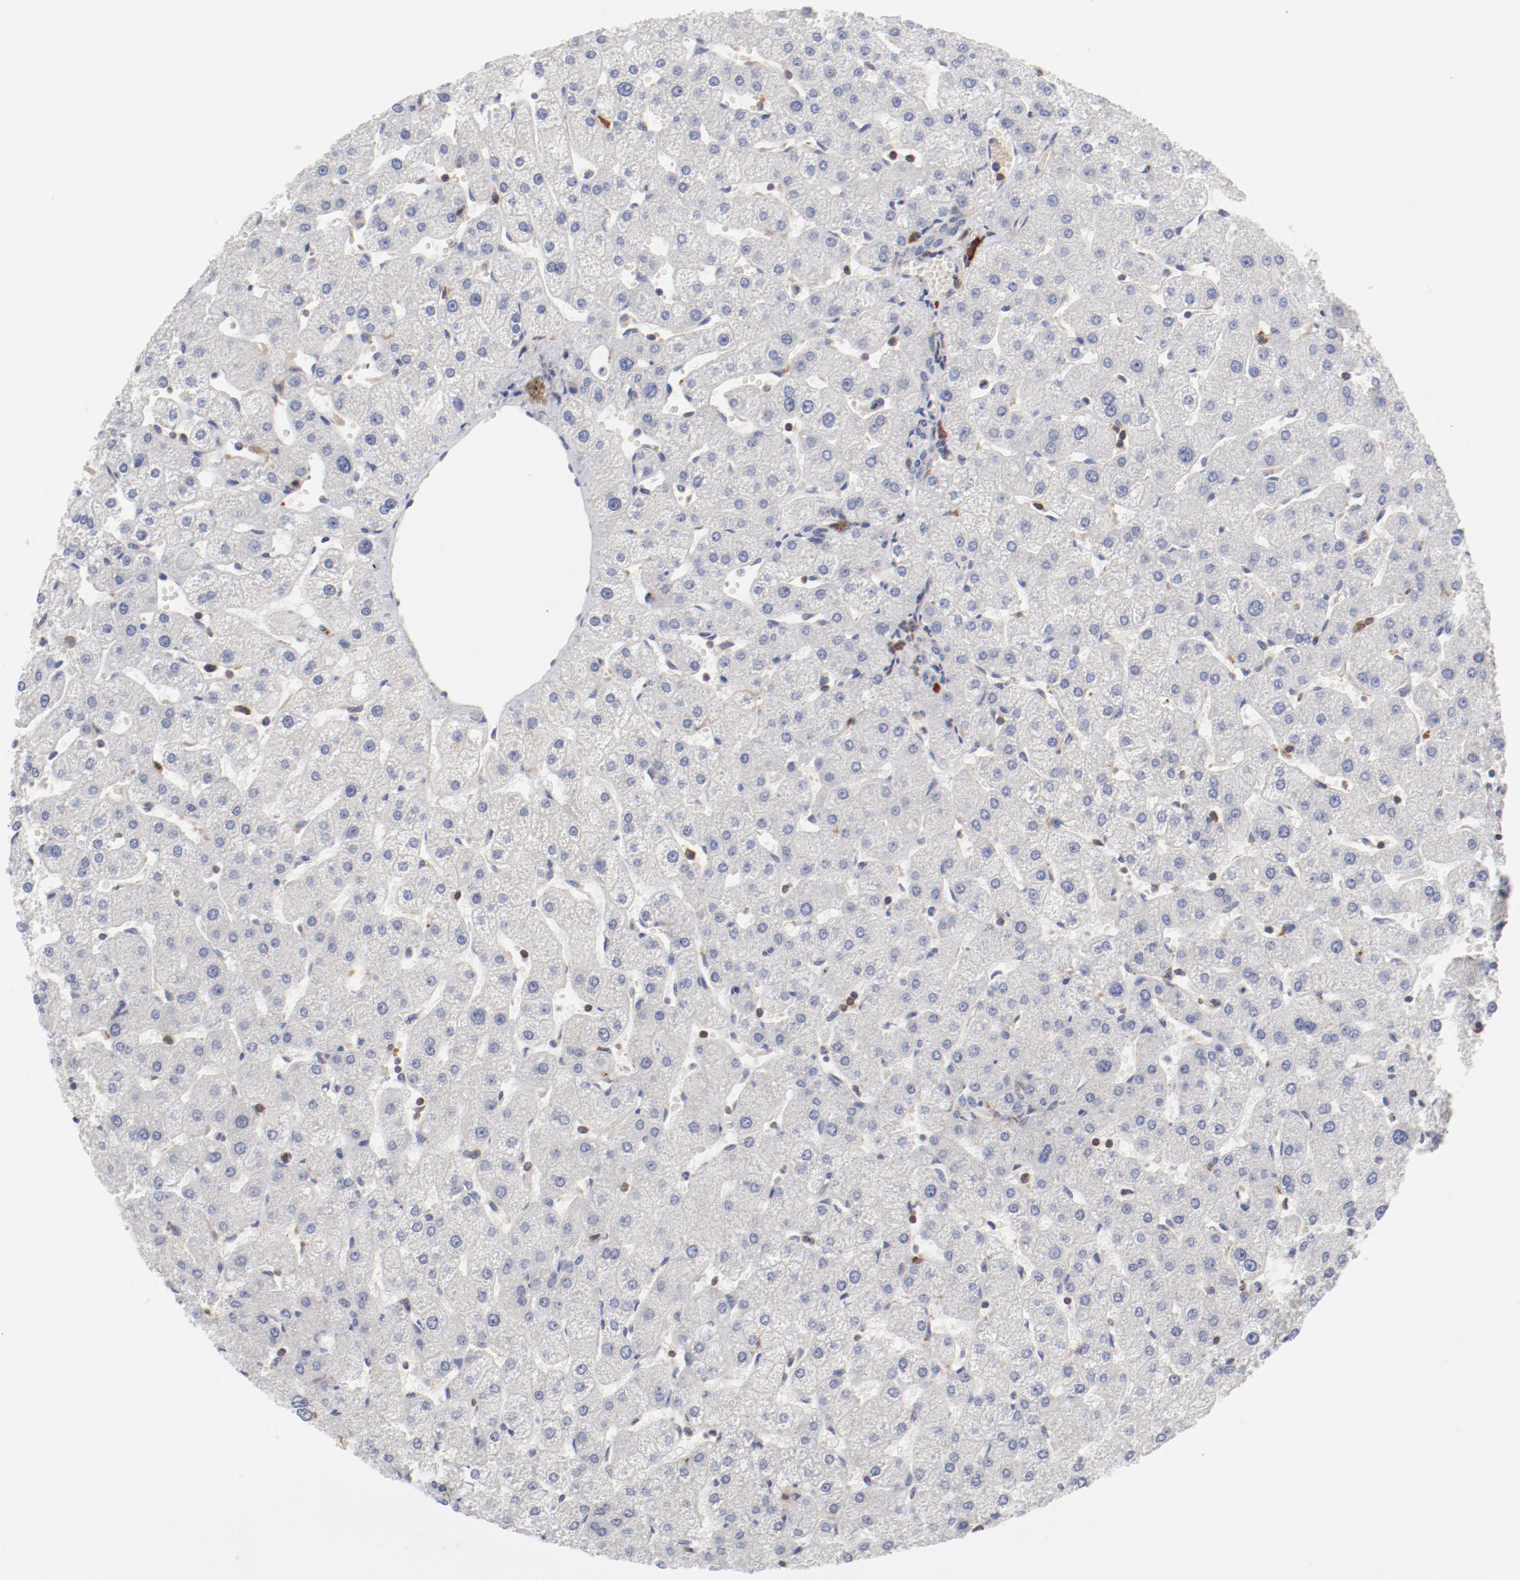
{"staining": {"intensity": "negative", "quantity": "none", "location": "none"}, "tissue": "liver", "cell_type": "Hepatocytes", "image_type": "normal", "snomed": [{"axis": "morphology", "description": "Normal tissue, NOS"}, {"axis": "topography", "description": "Liver"}], "caption": "This is an immunohistochemistry (IHC) histopathology image of unremarkable liver. There is no positivity in hepatocytes.", "gene": "CBL", "patient": {"sex": "male", "age": 67}}